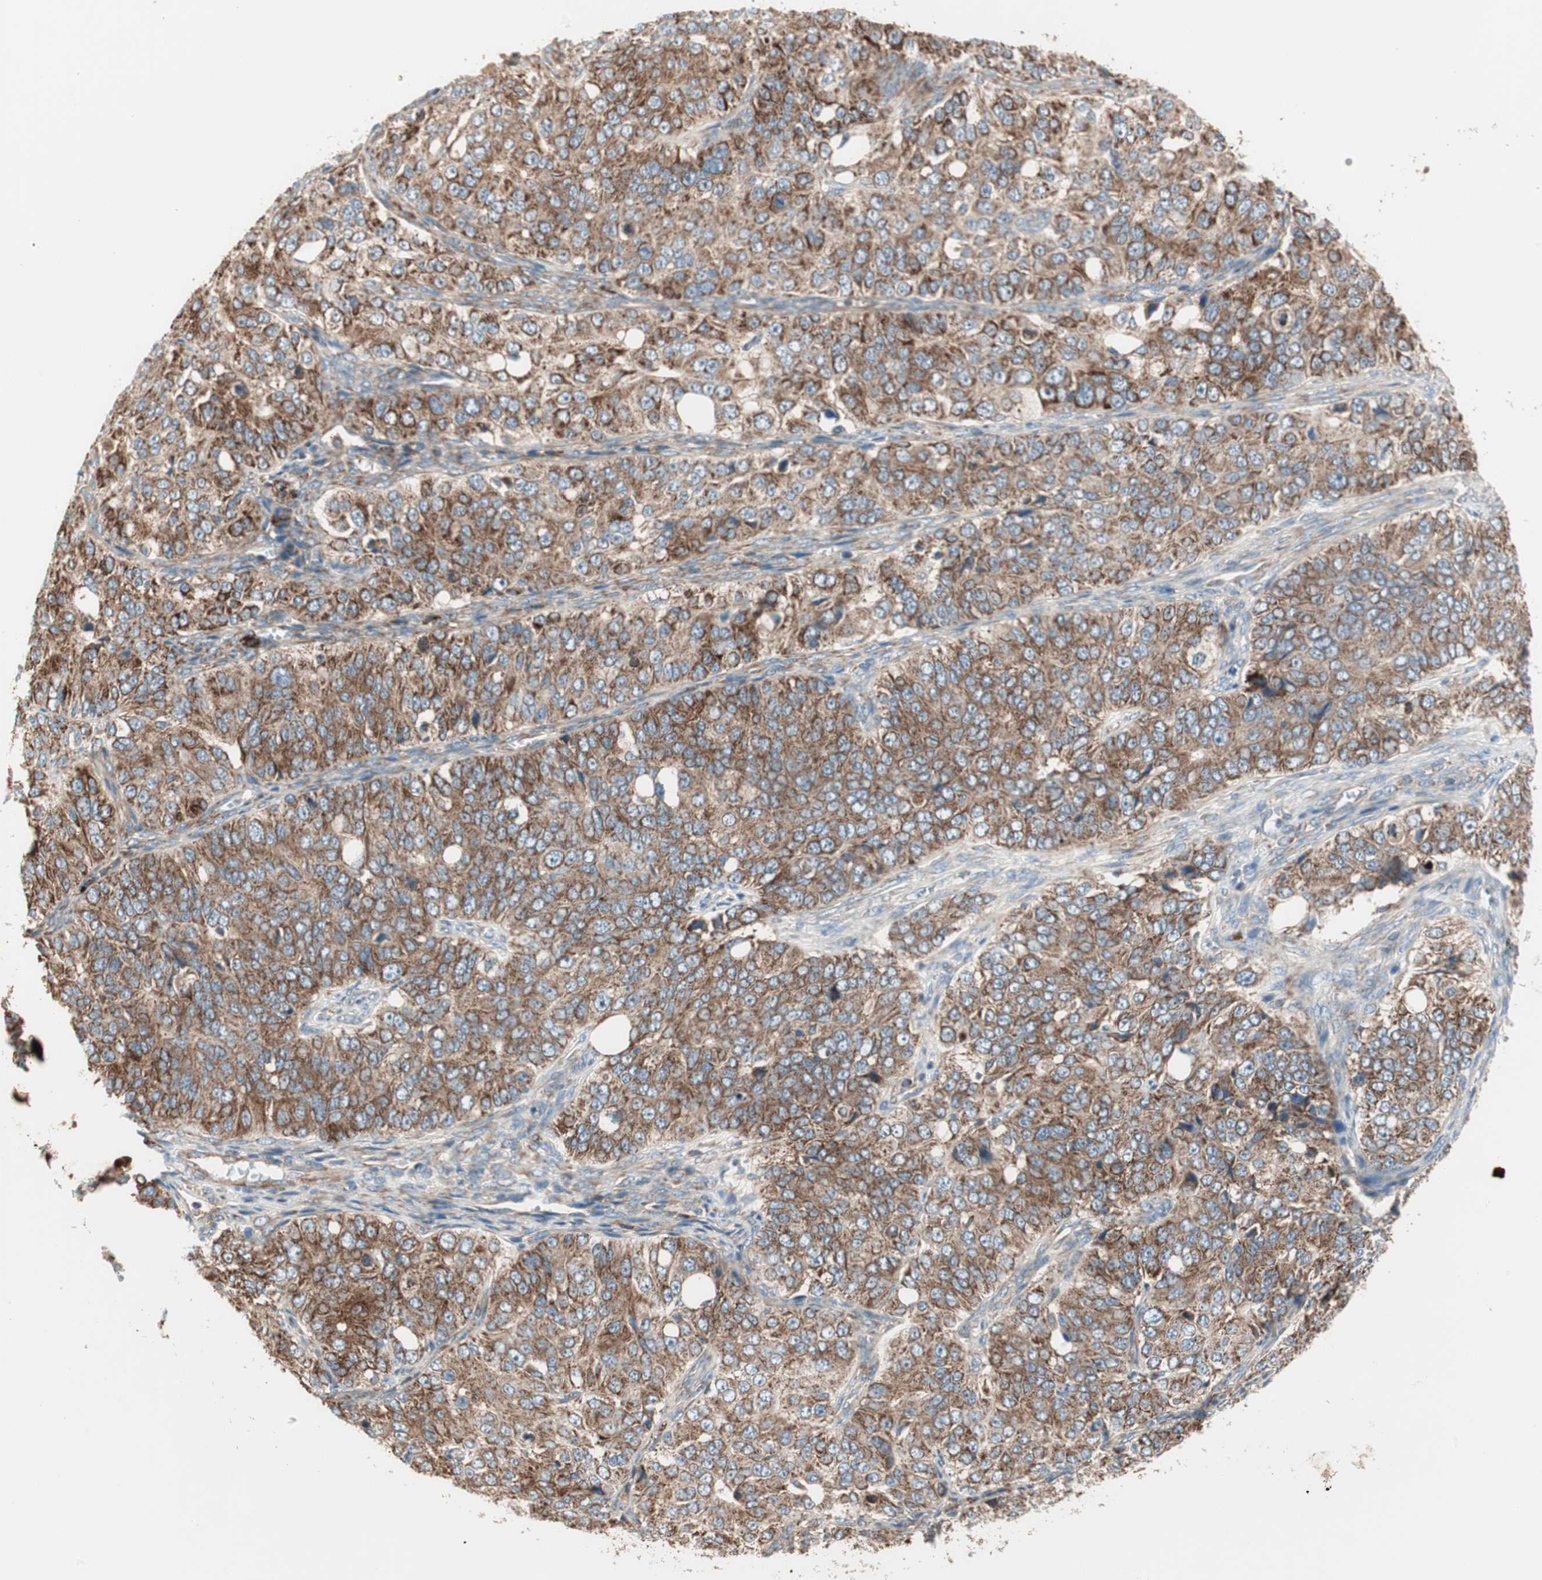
{"staining": {"intensity": "strong", "quantity": ">75%", "location": "cytoplasmic/membranous"}, "tissue": "ovarian cancer", "cell_type": "Tumor cells", "image_type": "cancer", "snomed": [{"axis": "morphology", "description": "Carcinoma, endometroid"}, {"axis": "topography", "description": "Ovary"}], "caption": "A micrograph of human endometroid carcinoma (ovarian) stained for a protein exhibits strong cytoplasmic/membranous brown staining in tumor cells. Using DAB (3,3'-diaminobenzidine) (brown) and hematoxylin (blue) stains, captured at high magnification using brightfield microscopy.", "gene": "RPL23", "patient": {"sex": "female", "age": 51}}